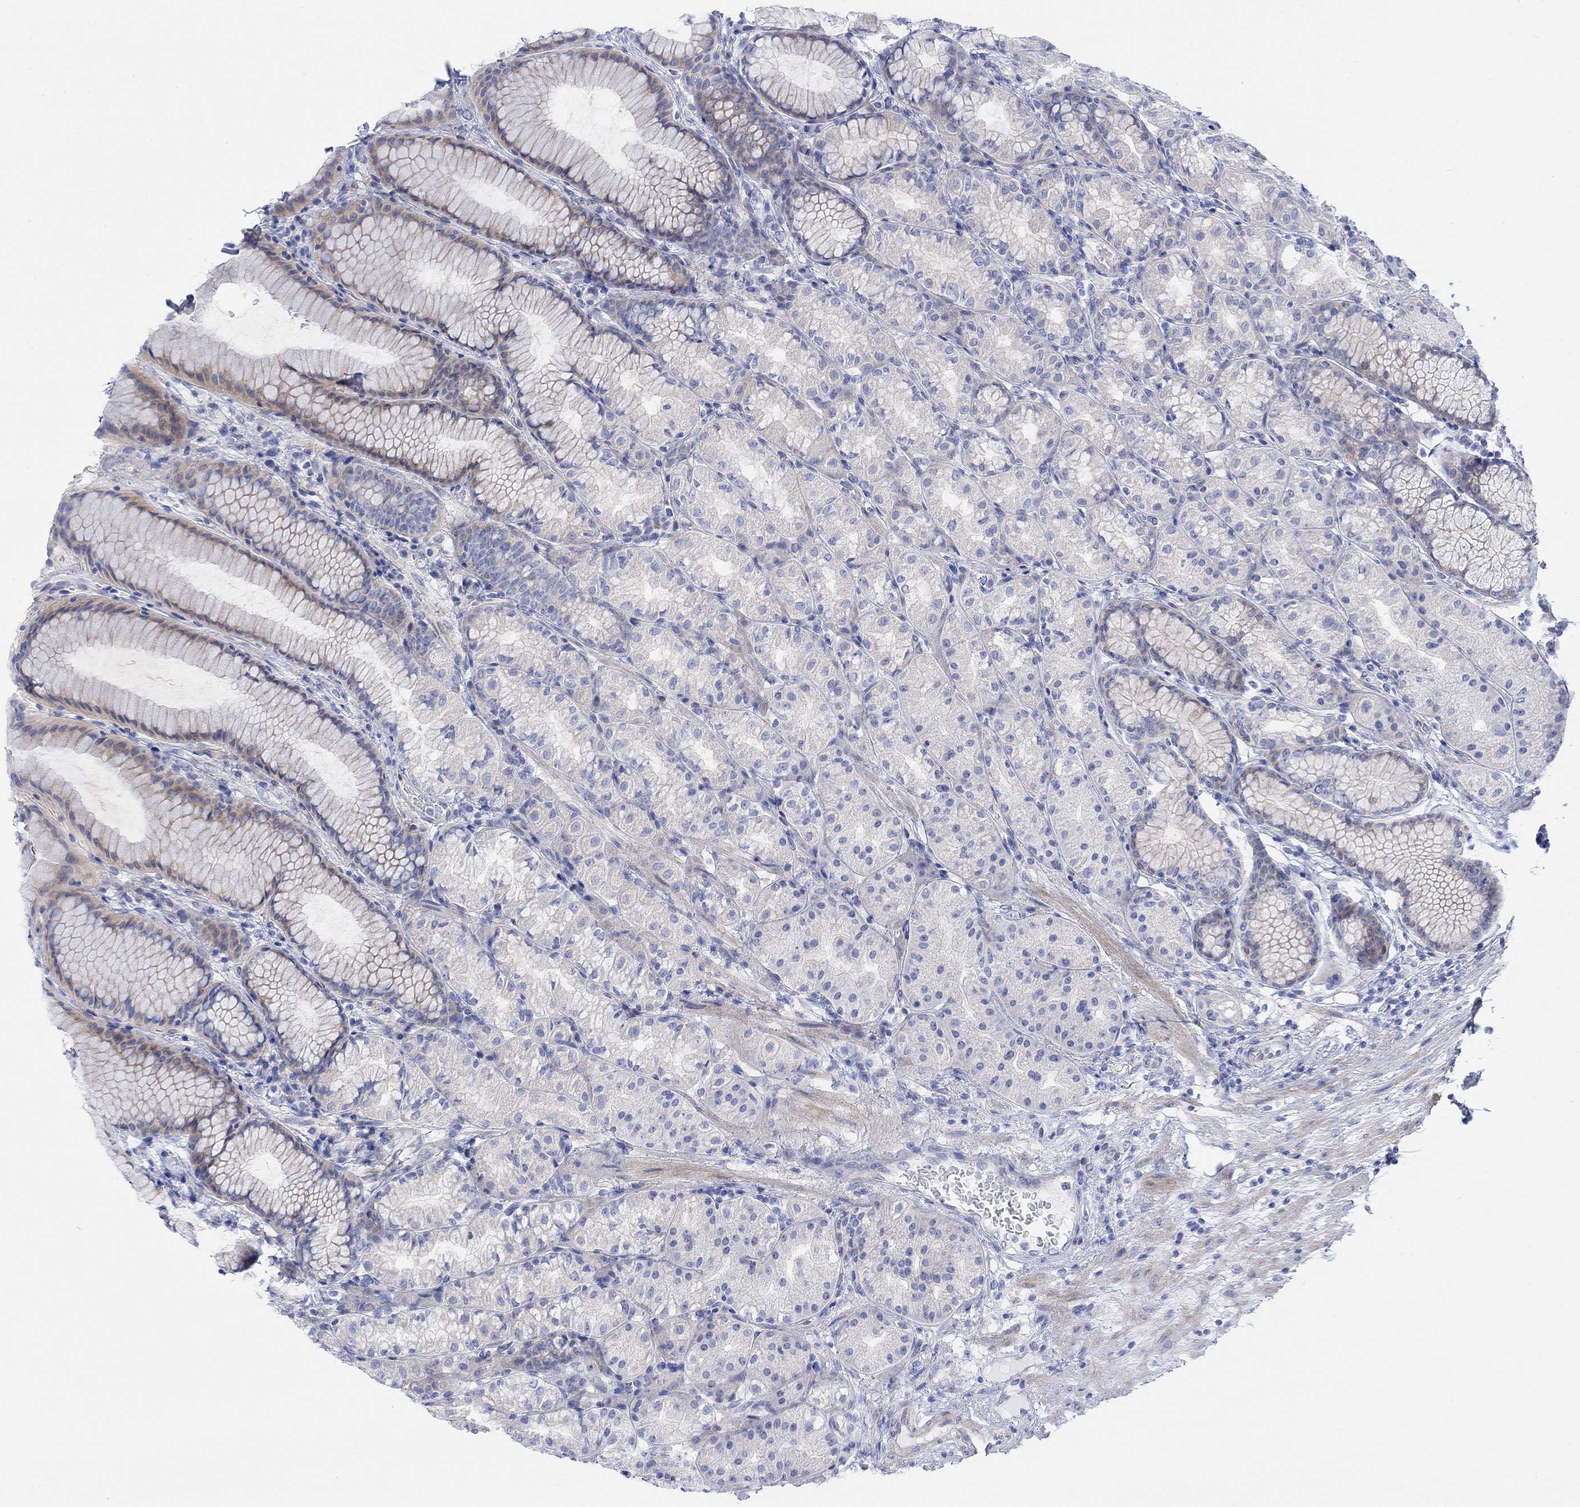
{"staining": {"intensity": "weak", "quantity": "<25%", "location": "cytoplasmic/membranous"}, "tissue": "stomach", "cell_type": "Glandular cells", "image_type": "normal", "snomed": [{"axis": "morphology", "description": "Normal tissue, NOS"}, {"axis": "morphology", "description": "Adenocarcinoma, NOS"}, {"axis": "topography", "description": "Stomach"}], "caption": "Glandular cells are negative for protein expression in normal human stomach. (DAB immunohistochemistry (IHC) visualized using brightfield microscopy, high magnification).", "gene": "TLDC2", "patient": {"sex": "female", "age": 79}}